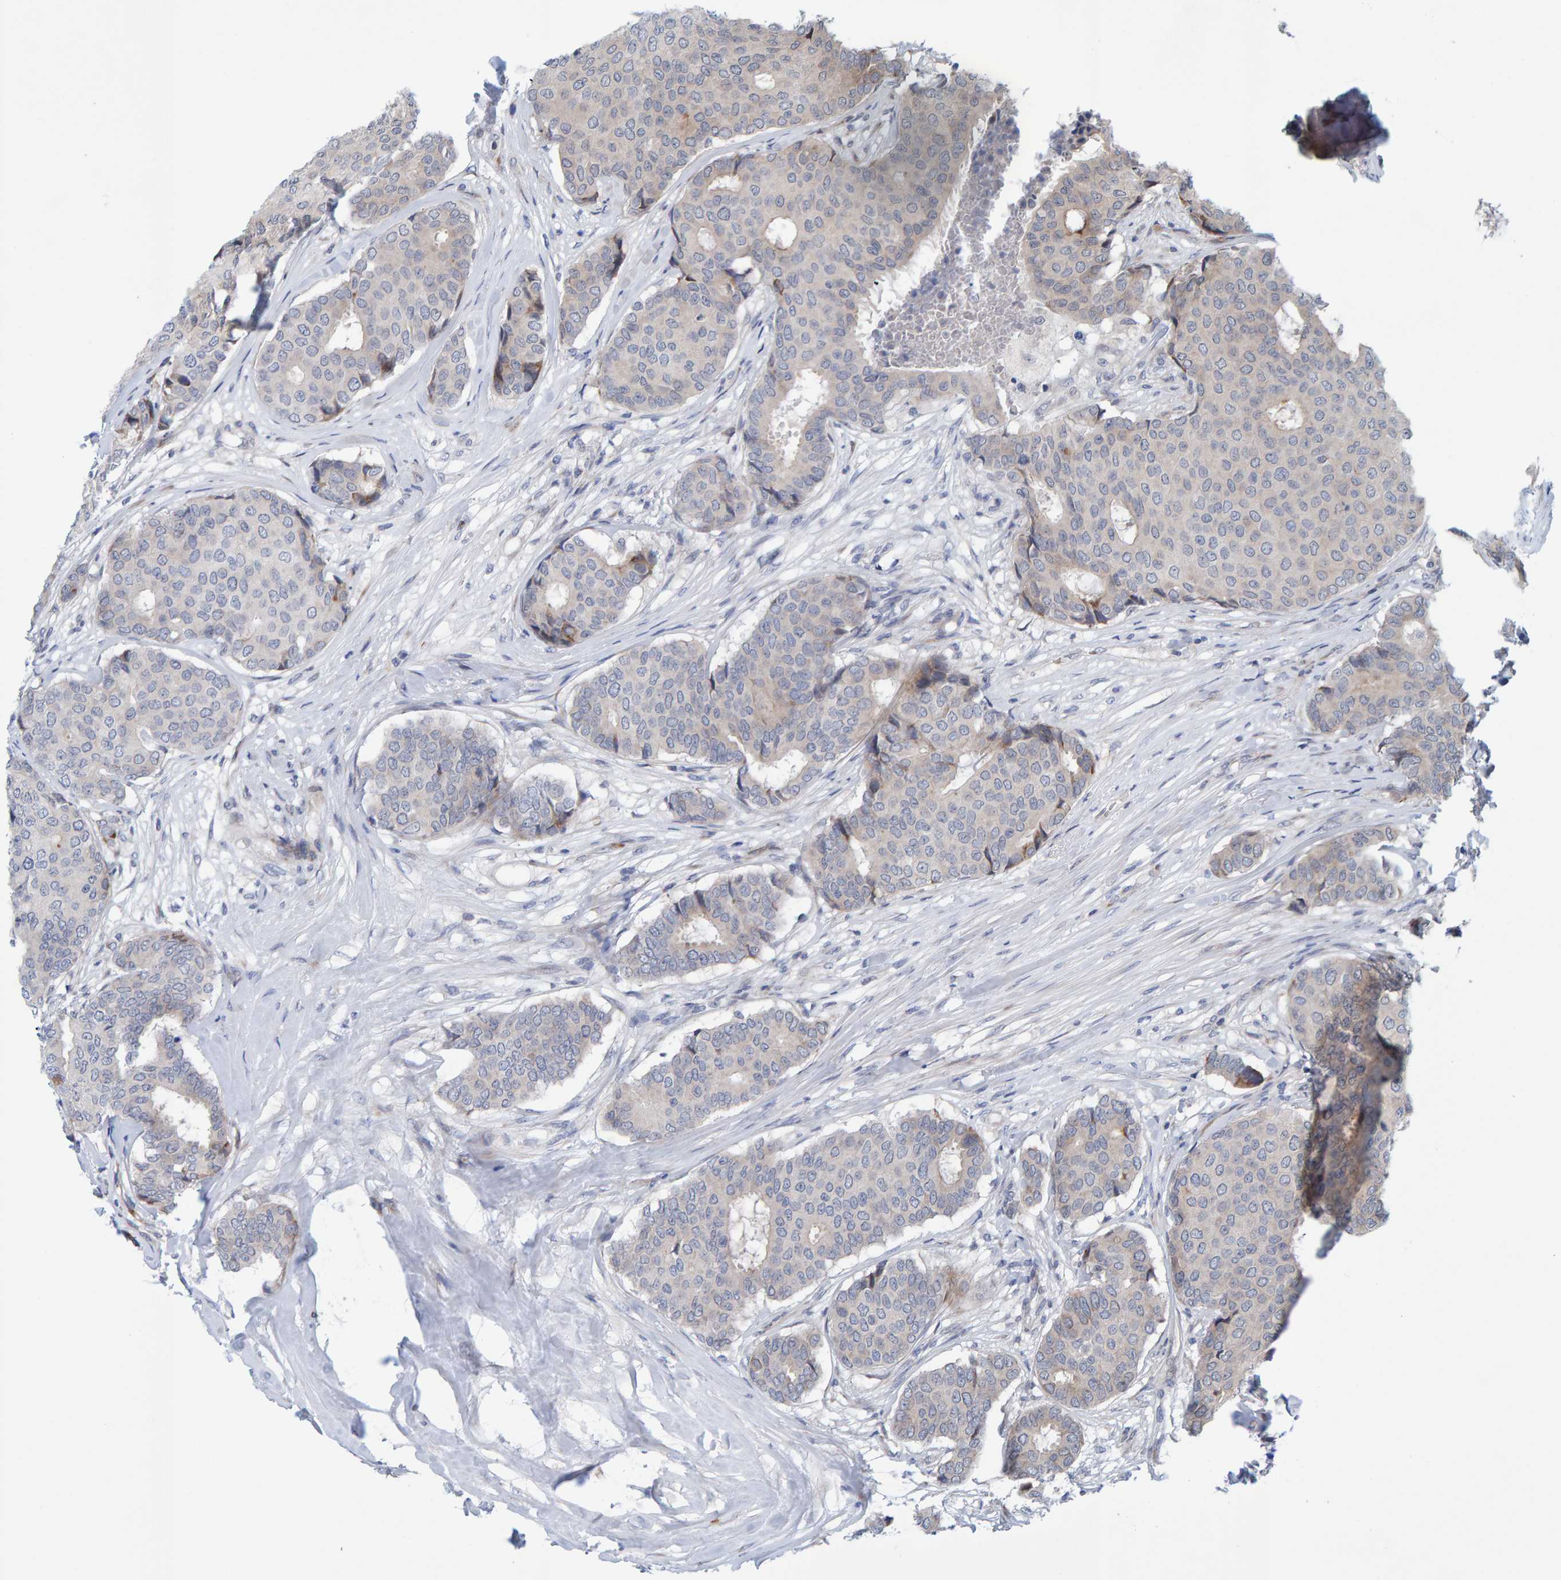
{"staining": {"intensity": "weak", "quantity": "25%-75%", "location": "cytoplasmic/membranous"}, "tissue": "breast cancer", "cell_type": "Tumor cells", "image_type": "cancer", "snomed": [{"axis": "morphology", "description": "Duct carcinoma"}, {"axis": "topography", "description": "Breast"}], "caption": "IHC micrograph of neoplastic tissue: breast invasive ductal carcinoma stained using immunohistochemistry (IHC) demonstrates low levels of weak protein expression localized specifically in the cytoplasmic/membranous of tumor cells, appearing as a cytoplasmic/membranous brown color.", "gene": "MFSD6L", "patient": {"sex": "female", "age": 75}}